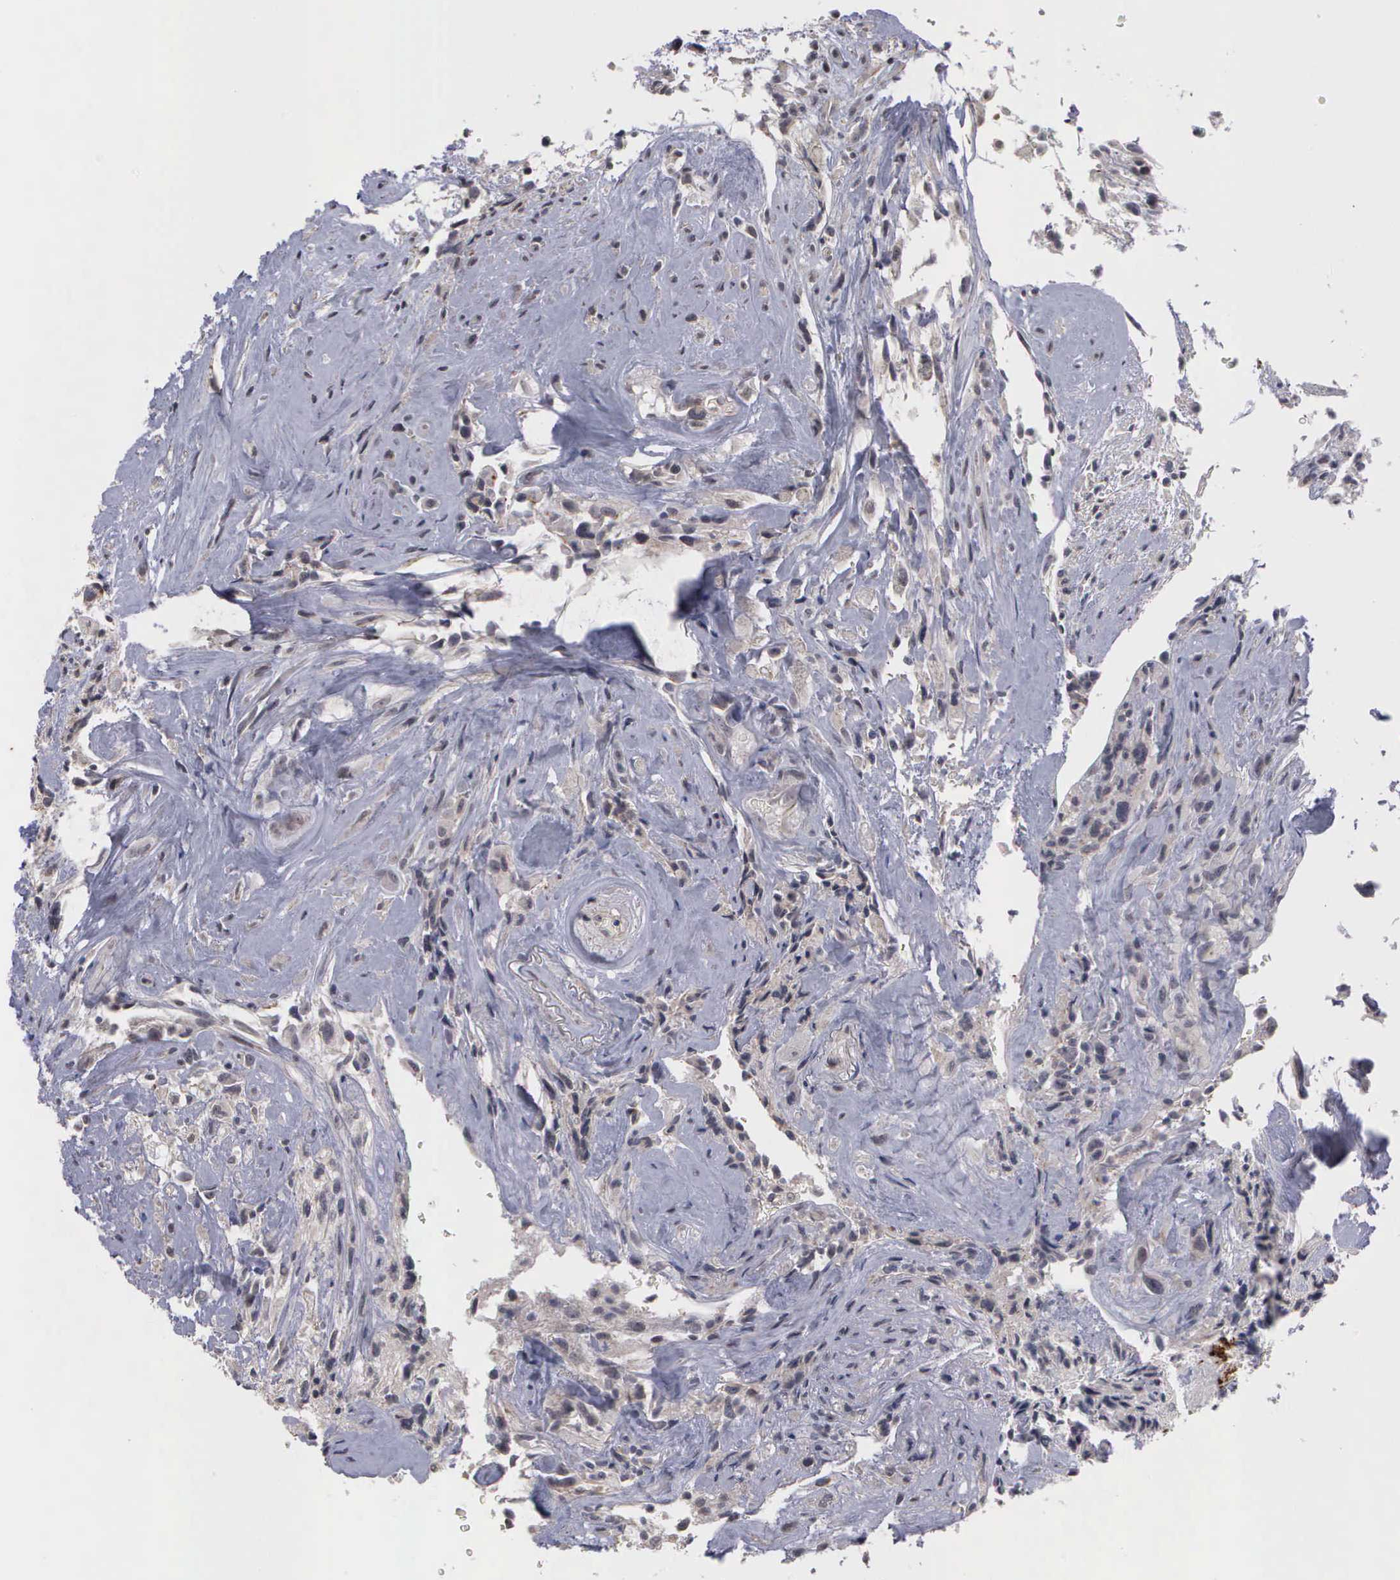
{"staining": {"intensity": "negative", "quantity": "none", "location": "none"}, "tissue": "glioma", "cell_type": "Tumor cells", "image_type": "cancer", "snomed": [{"axis": "morphology", "description": "Glioma, malignant, High grade"}, {"axis": "topography", "description": "Brain"}], "caption": "This photomicrograph is of glioma stained with immunohistochemistry to label a protein in brown with the nuclei are counter-stained blue. There is no expression in tumor cells.", "gene": "MMP9", "patient": {"sex": "male", "age": 48}}